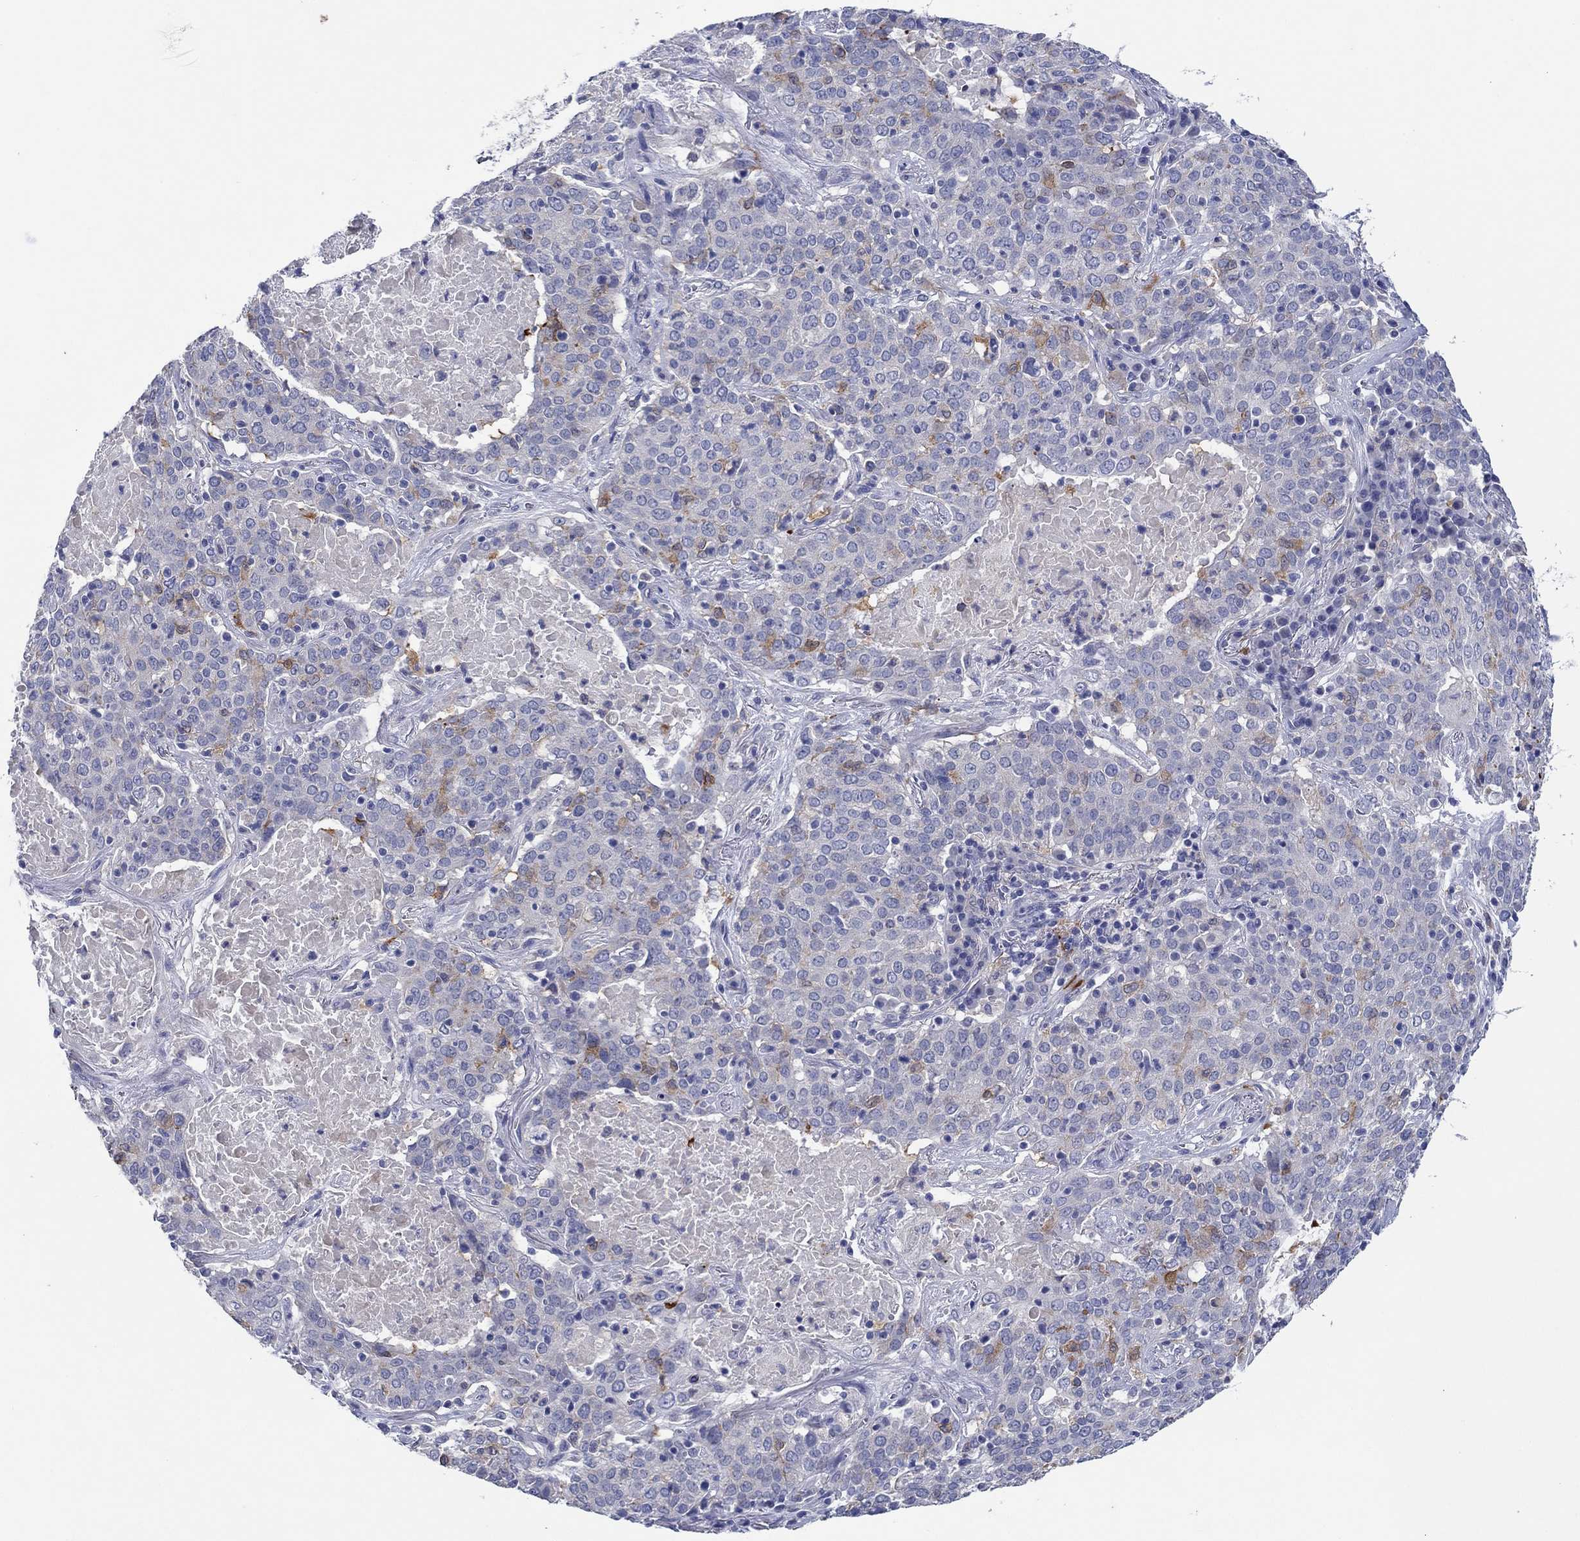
{"staining": {"intensity": "moderate", "quantity": "<25%", "location": "cytoplasmic/membranous"}, "tissue": "lung cancer", "cell_type": "Tumor cells", "image_type": "cancer", "snomed": [{"axis": "morphology", "description": "Squamous cell carcinoma, NOS"}, {"axis": "topography", "description": "Lung"}], "caption": "Immunohistochemistry of lung cancer (squamous cell carcinoma) exhibits low levels of moderate cytoplasmic/membranous staining in about <25% of tumor cells. Using DAB (brown) and hematoxylin (blue) stains, captured at high magnification using brightfield microscopy.", "gene": "HDC", "patient": {"sex": "male", "age": 82}}